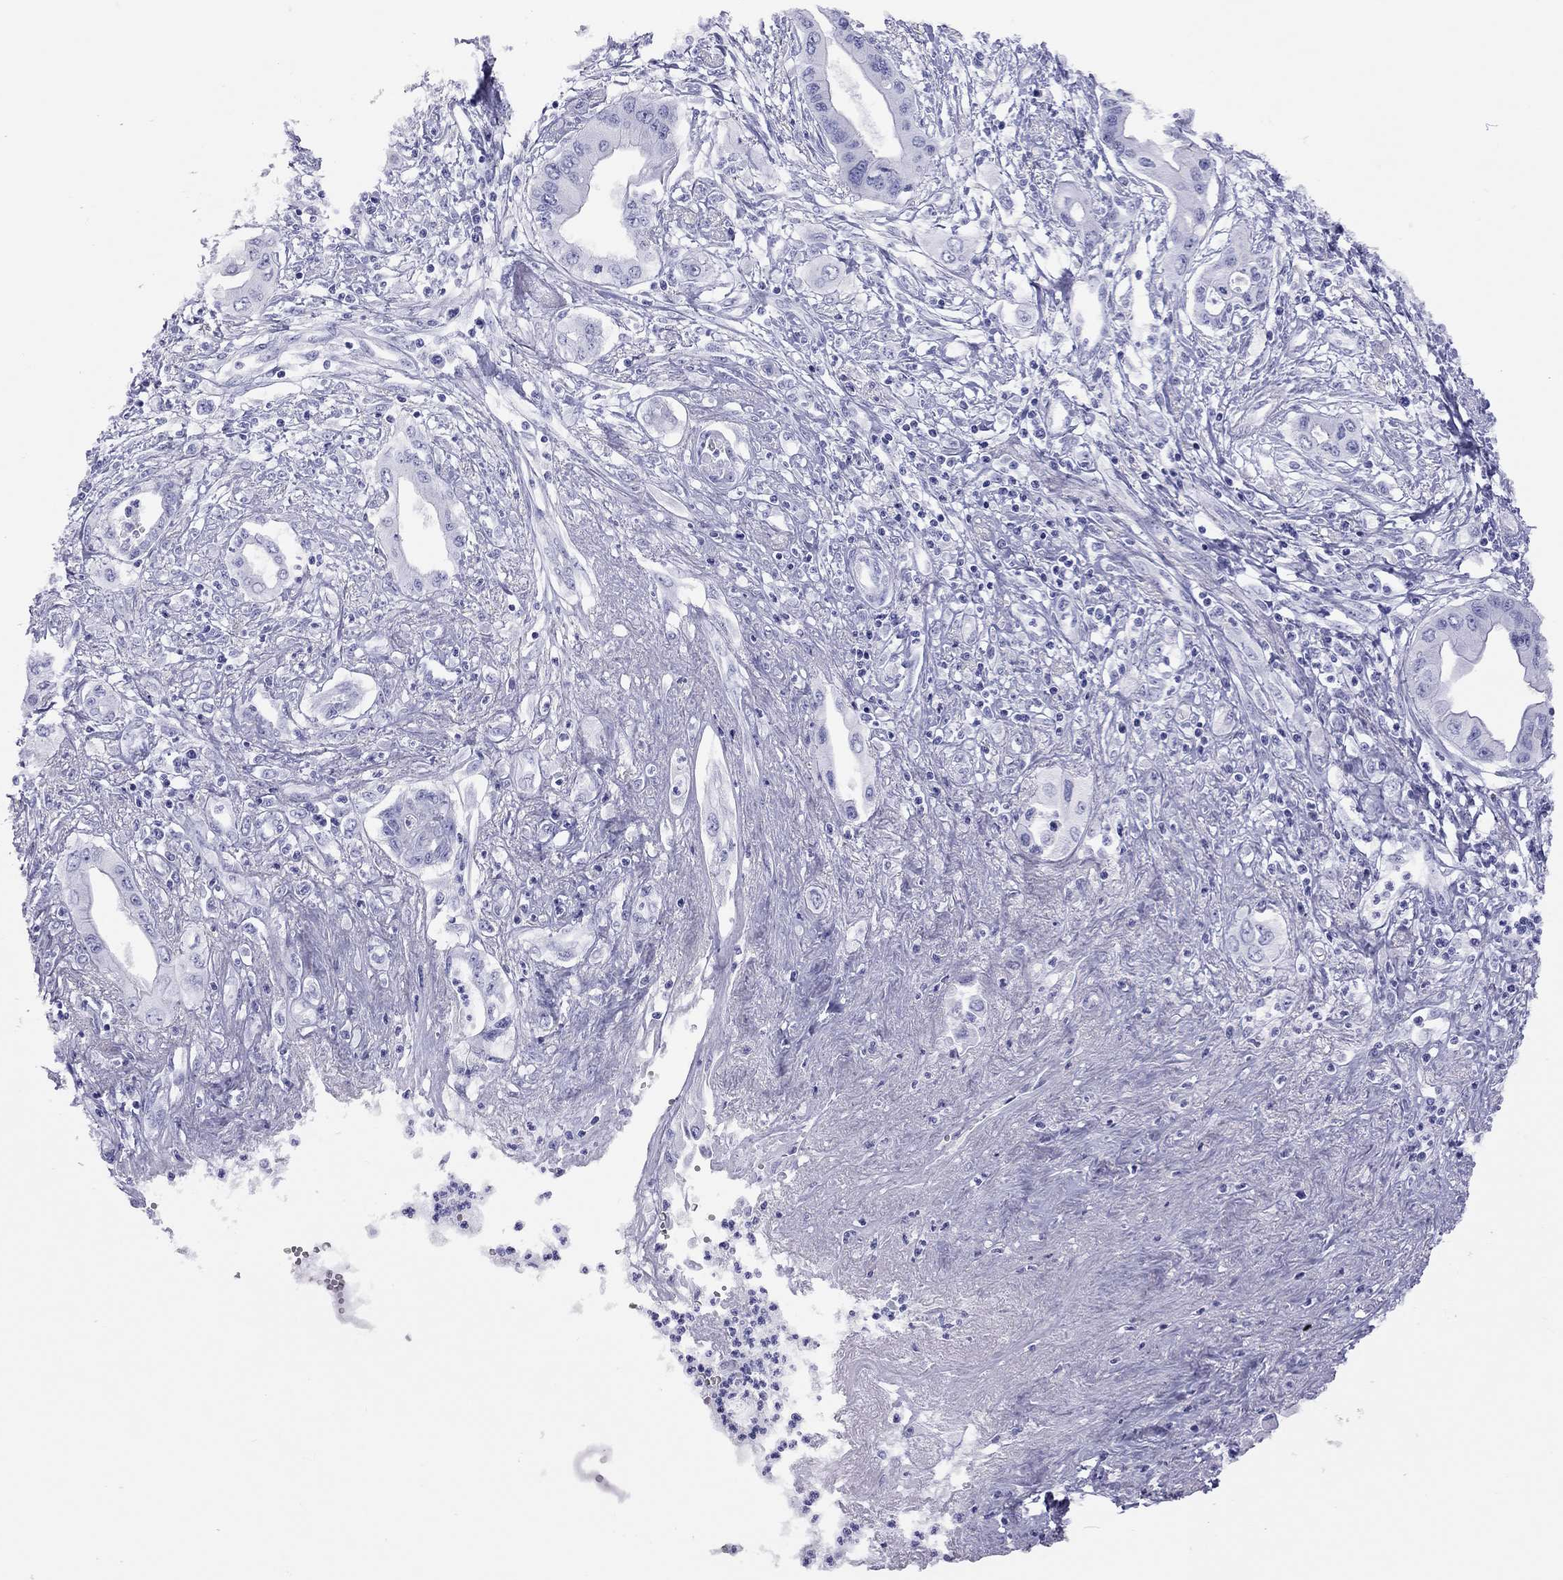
{"staining": {"intensity": "negative", "quantity": "none", "location": "none"}, "tissue": "pancreatic cancer", "cell_type": "Tumor cells", "image_type": "cancer", "snomed": [{"axis": "morphology", "description": "Adenocarcinoma, NOS"}, {"axis": "topography", "description": "Pancreas"}], "caption": "Photomicrograph shows no protein positivity in tumor cells of pancreatic adenocarcinoma tissue. (DAB (3,3'-diaminobenzidine) immunohistochemistry (IHC) visualized using brightfield microscopy, high magnification).", "gene": "STAG3", "patient": {"sex": "female", "age": 62}}